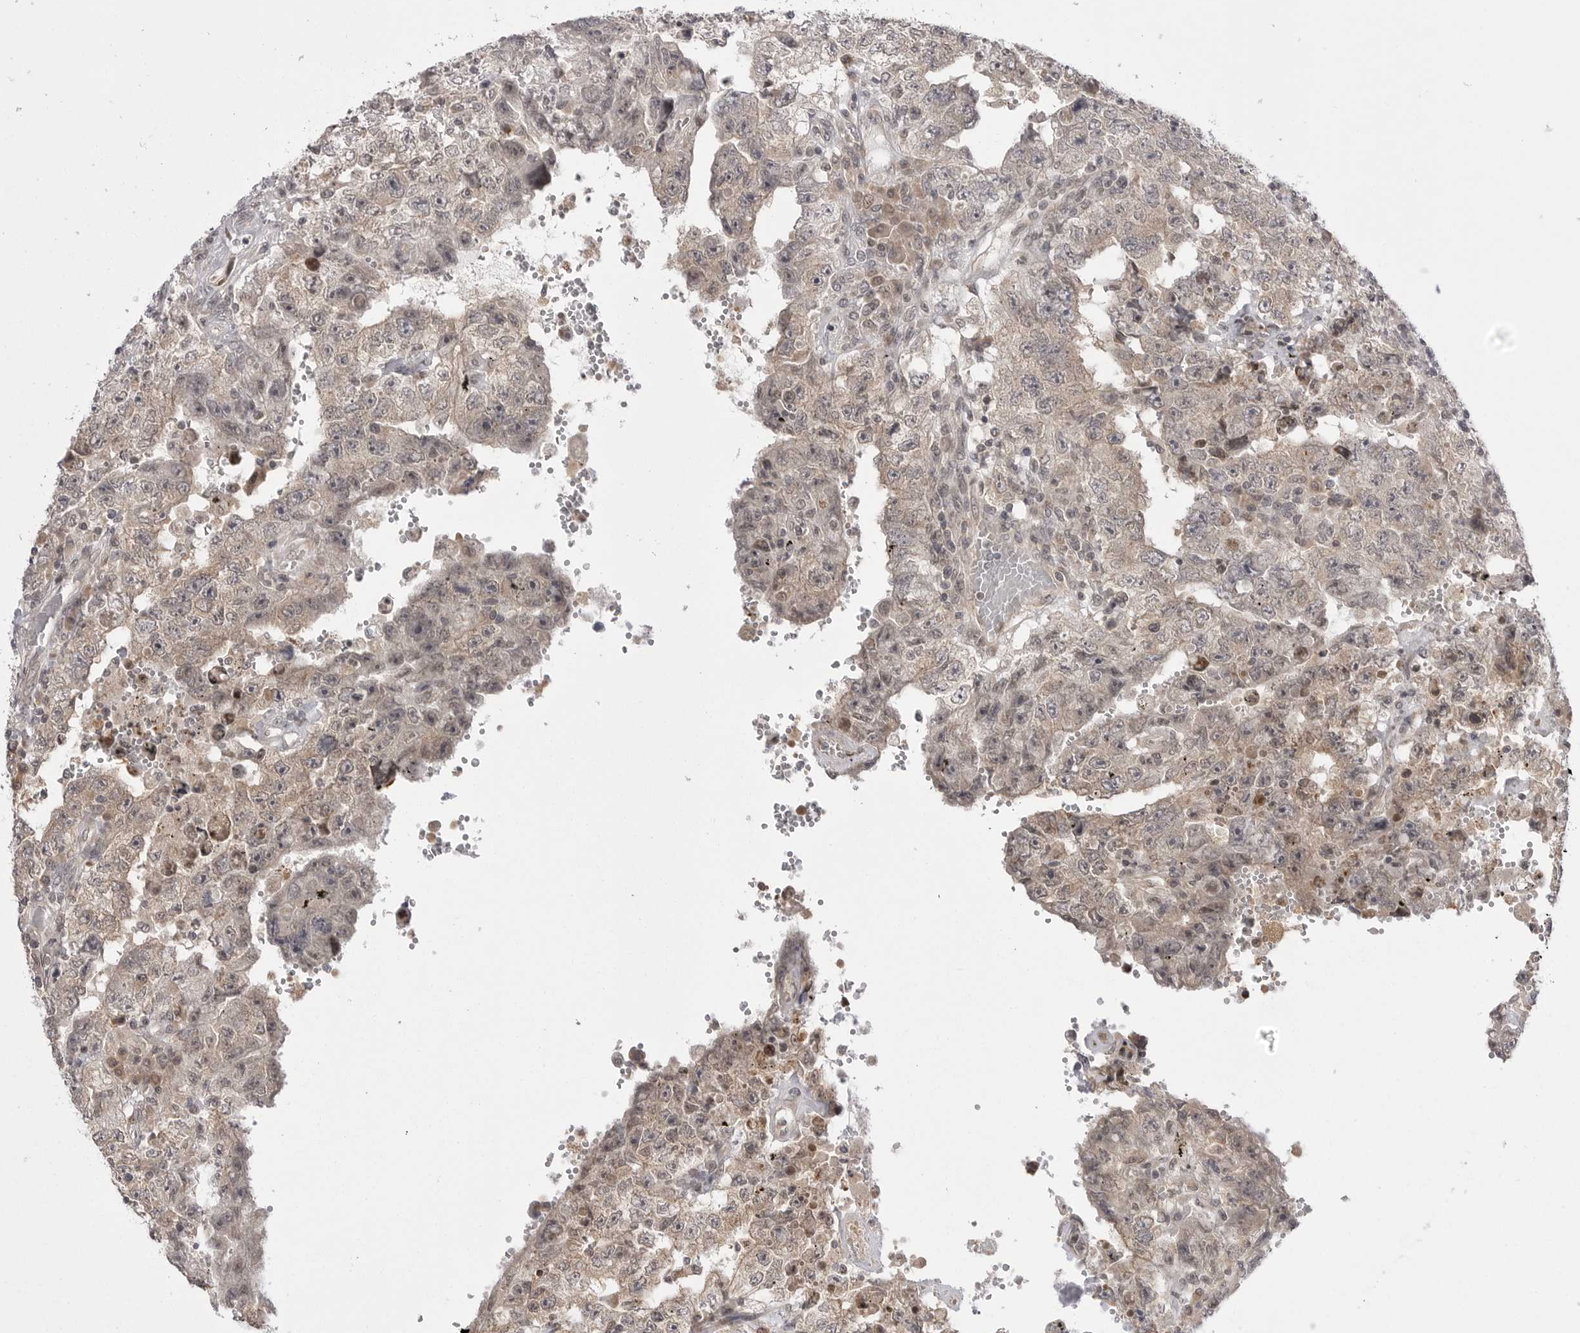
{"staining": {"intensity": "weak", "quantity": "<25%", "location": "cytoplasmic/membranous"}, "tissue": "testis cancer", "cell_type": "Tumor cells", "image_type": "cancer", "snomed": [{"axis": "morphology", "description": "Carcinoma, Embryonal, NOS"}, {"axis": "topography", "description": "Testis"}], "caption": "An image of embryonal carcinoma (testis) stained for a protein shows no brown staining in tumor cells.", "gene": "PTK2B", "patient": {"sex": "male", "age": 26}}